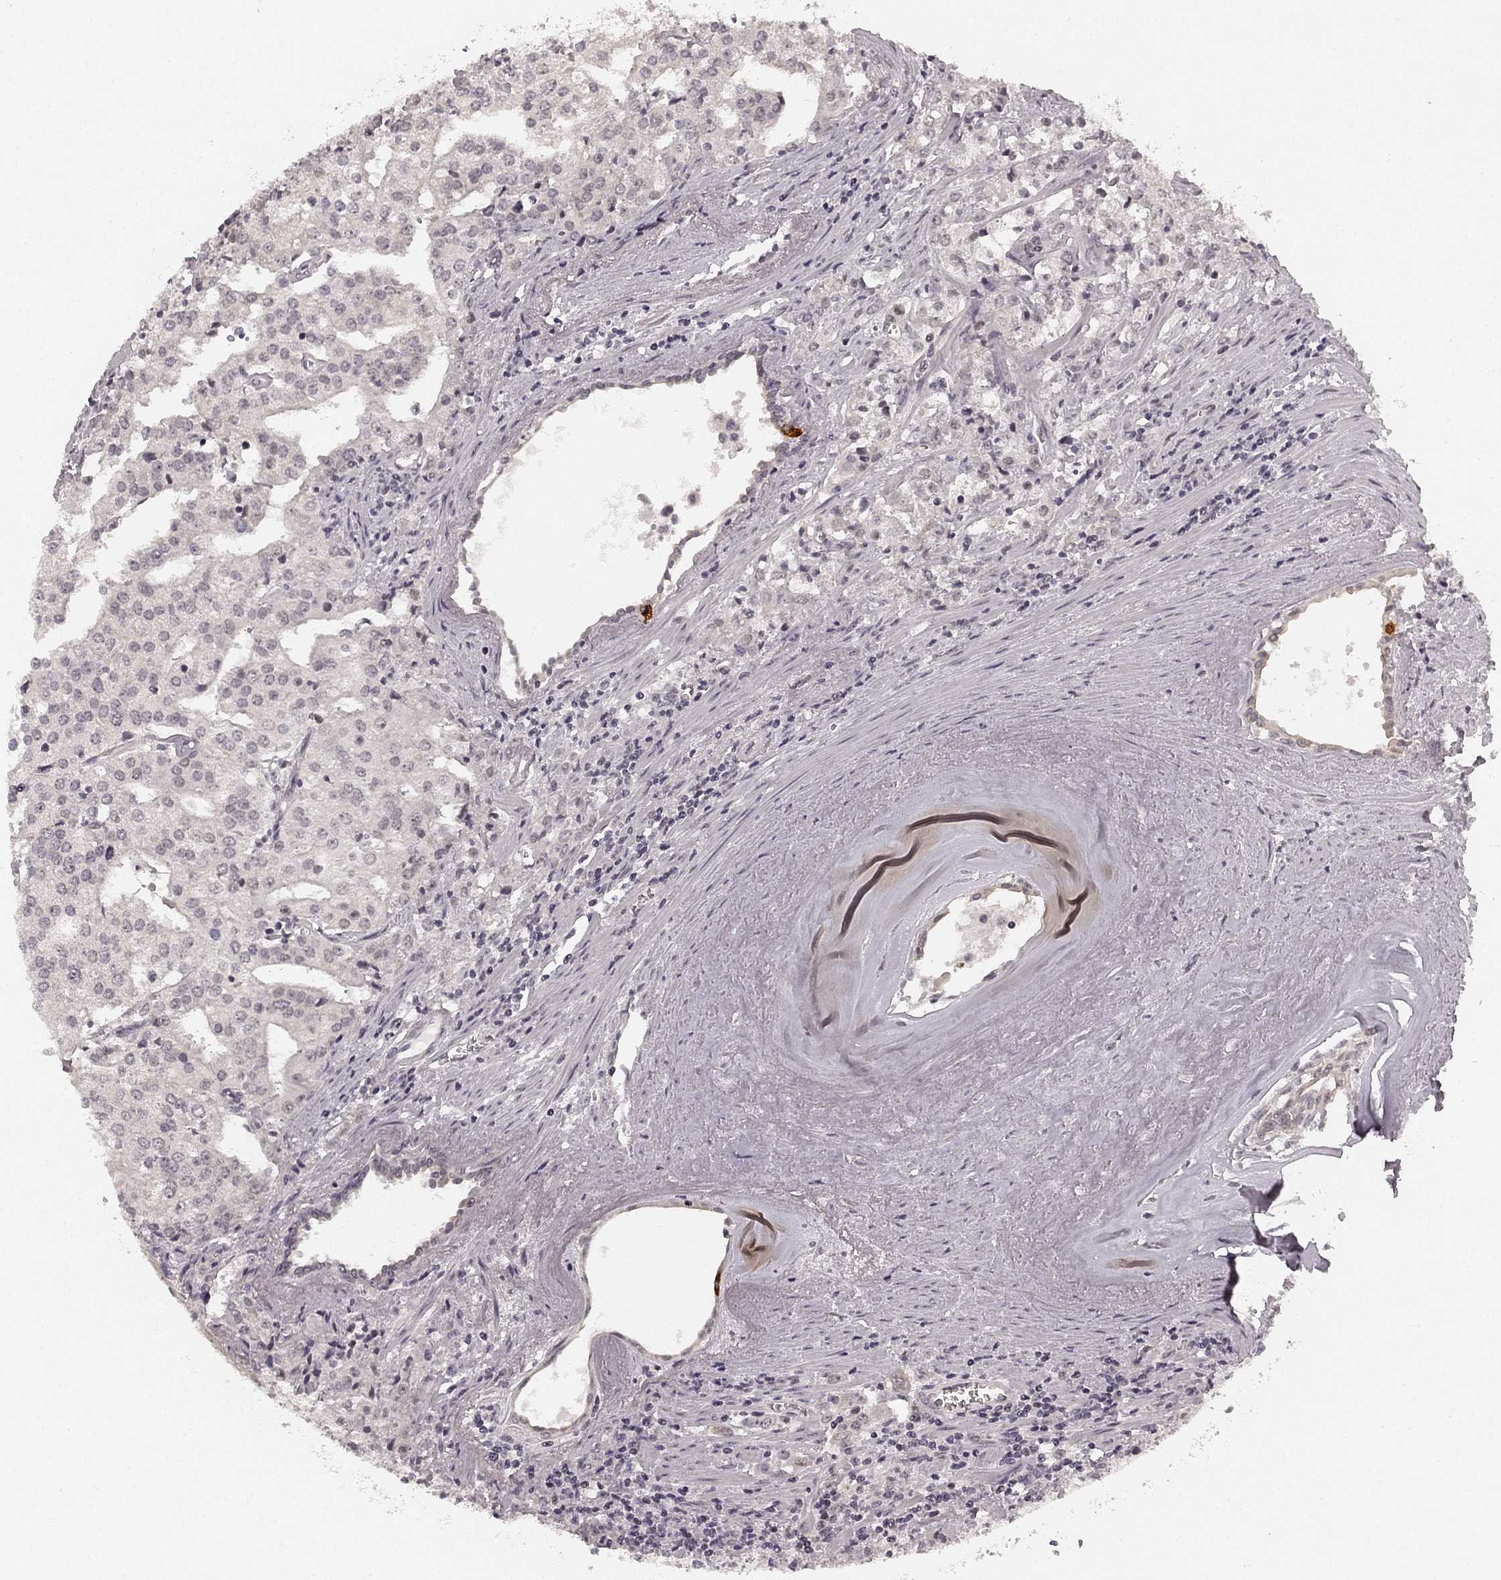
{"staining": {"intensity": "negative", "quantity": "none", "location": "none"}, "tissue": "prostate cancer", "cell_type": "Tumor cells", "image_type": "cancer", "snomed": [{"axis": "morphology", "description": "Adenocarcinoma, High grade"}, {"axis": "topography", "description": "Prostate"}], "caption": "A high-resolution photomicrograph shows immunohistochemistry staining of adenocarcinoma (high-grade) (prostate), which shows no significant positivity in tumor cells.", "gene": "HCN4", "patient": {"sex": "male", "age": 68}}